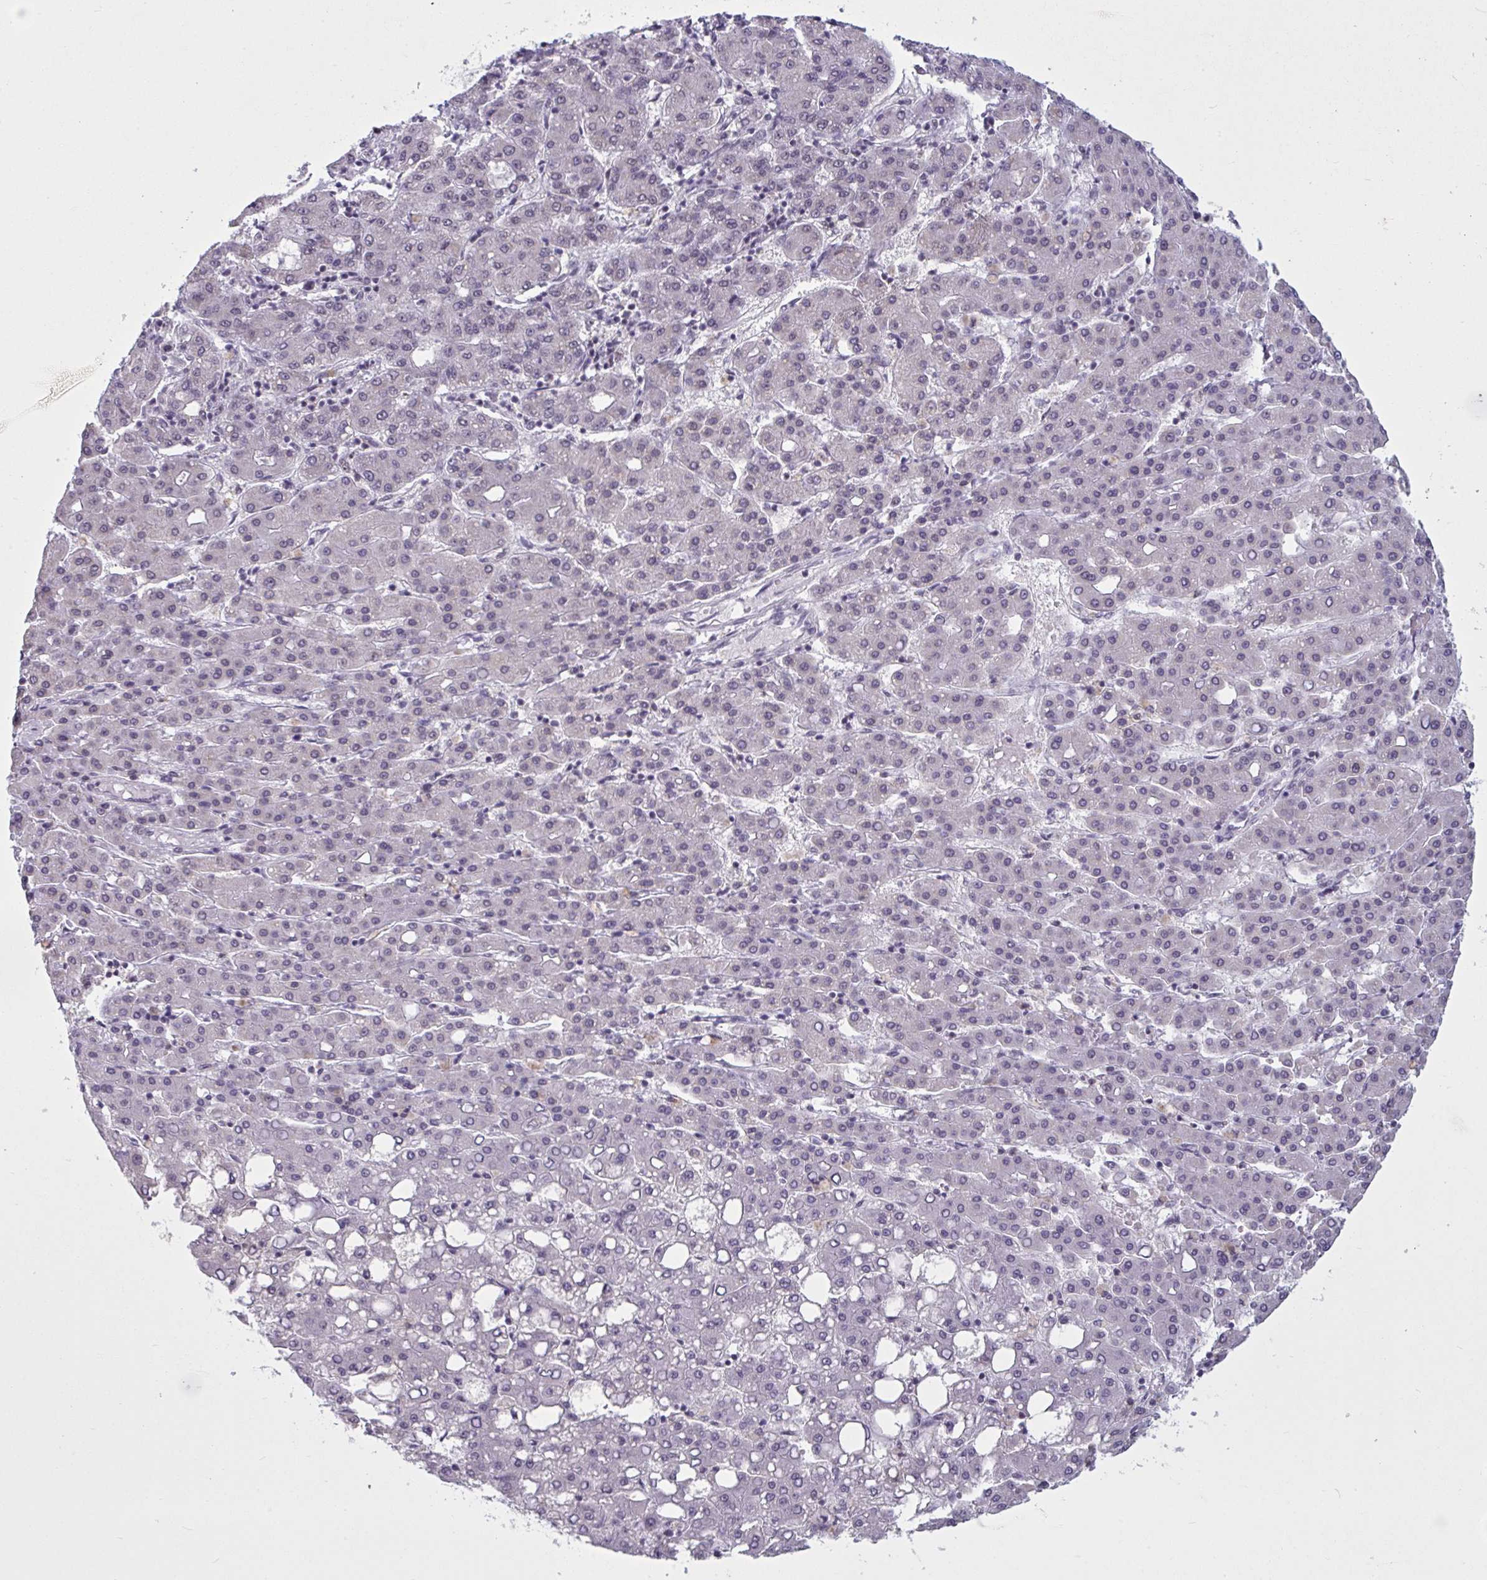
{"staining": {"intensity": "negative", "quantity": "none", "location": "none"}, "tissue": "liver cancer", "cell_type": "Tumor cells", "image_type": "cancer", "snomed": [{"axis": "morphology", "description": "Carcinoma, Hepatocellular, NOS"}, {"axis": "topography", "description": "Liver"}], "caption": "Tumor cells are negative for brown protein staining in liver cancer (hepatocellular carcinoma). The staining was performed using DAB to visualize the protein expression in brown, while the nuclei were stained in blue with hematoxylin (Magnification: 20x).", "gene": "TGM6", "patient": {"sex": "male", "age": 65}}